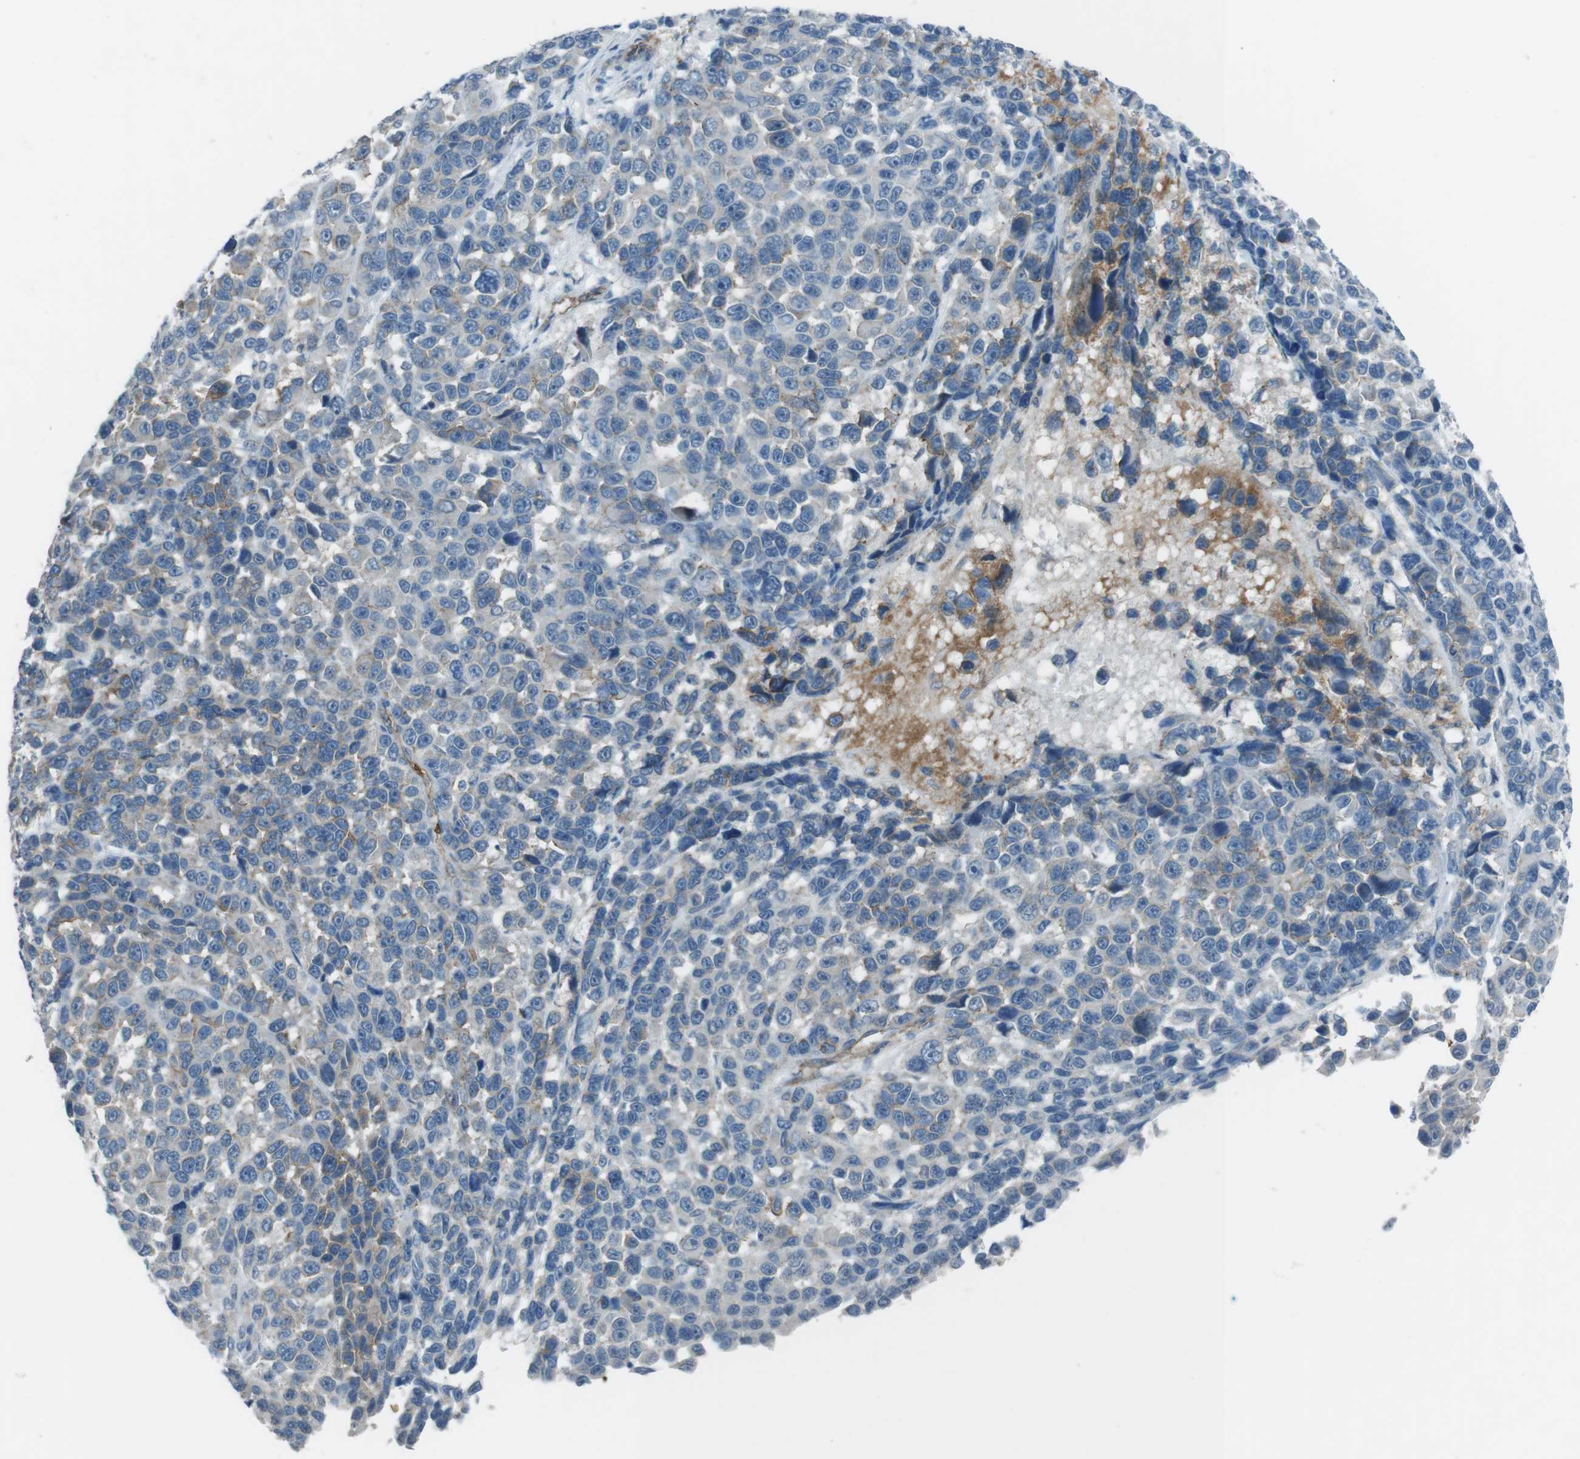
{"staining": {"intensity": "negative", "quantity": "none", "location": "none"}, "tissue": "melanoma", "cell_type": "Tumor cells", "image_type": "cancer", "snomed": [{"axis": "morphology", "description": "Malignant melanoma, NOS"}, {"axis": "topography", "description": "Skin"}], "caption": "Tumor cells are negative for brown protein staining in malignant melanoma.", "gene": "SPTA1", "patient": {"sex": "male", "age": 53}}